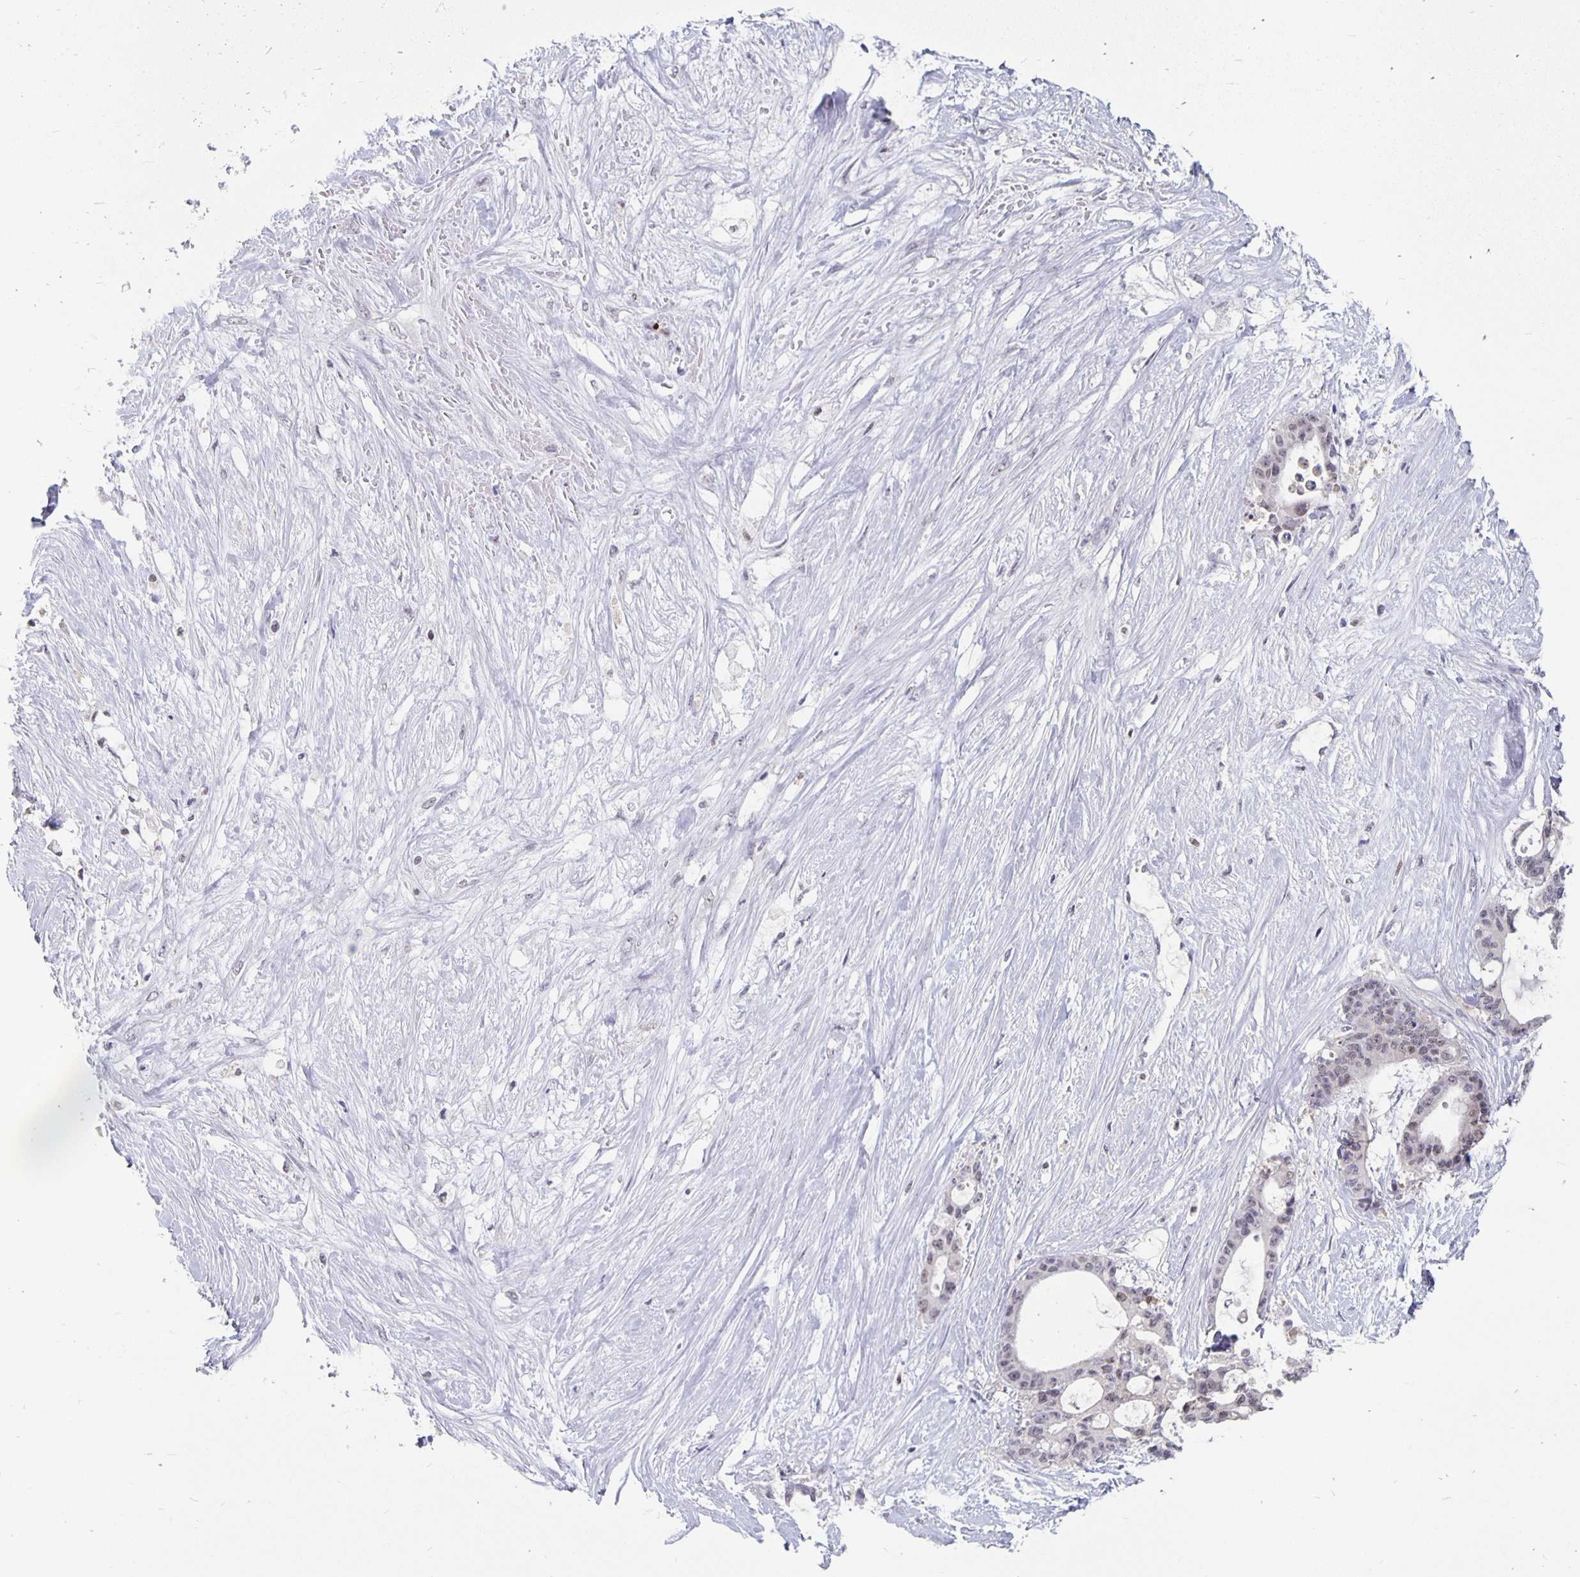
{"staining": {"intensity": "weak", "quantity": "<25%", "location": "nuclear"}, "tissue": "liver cancer", "cell_type": "Tumor cells", "image_type": "cancer", "snomed": [{"axis": "morphology", "description": "Normal tissue, NOS"}, {"axis": "morphology", "description": "Cholangiocarcinoma"}, {"axis": "topography", "description": "Liver"}, {"axis": "topography", "description": "Peripheral nerve tissue"}], "caption": "Liver cancer stained for a protein using immunohistochemistry (IHC) reveals no positivity tumor cells.", "gene": "ZNF691", "patient": {"sex": "female", "age": 73}}